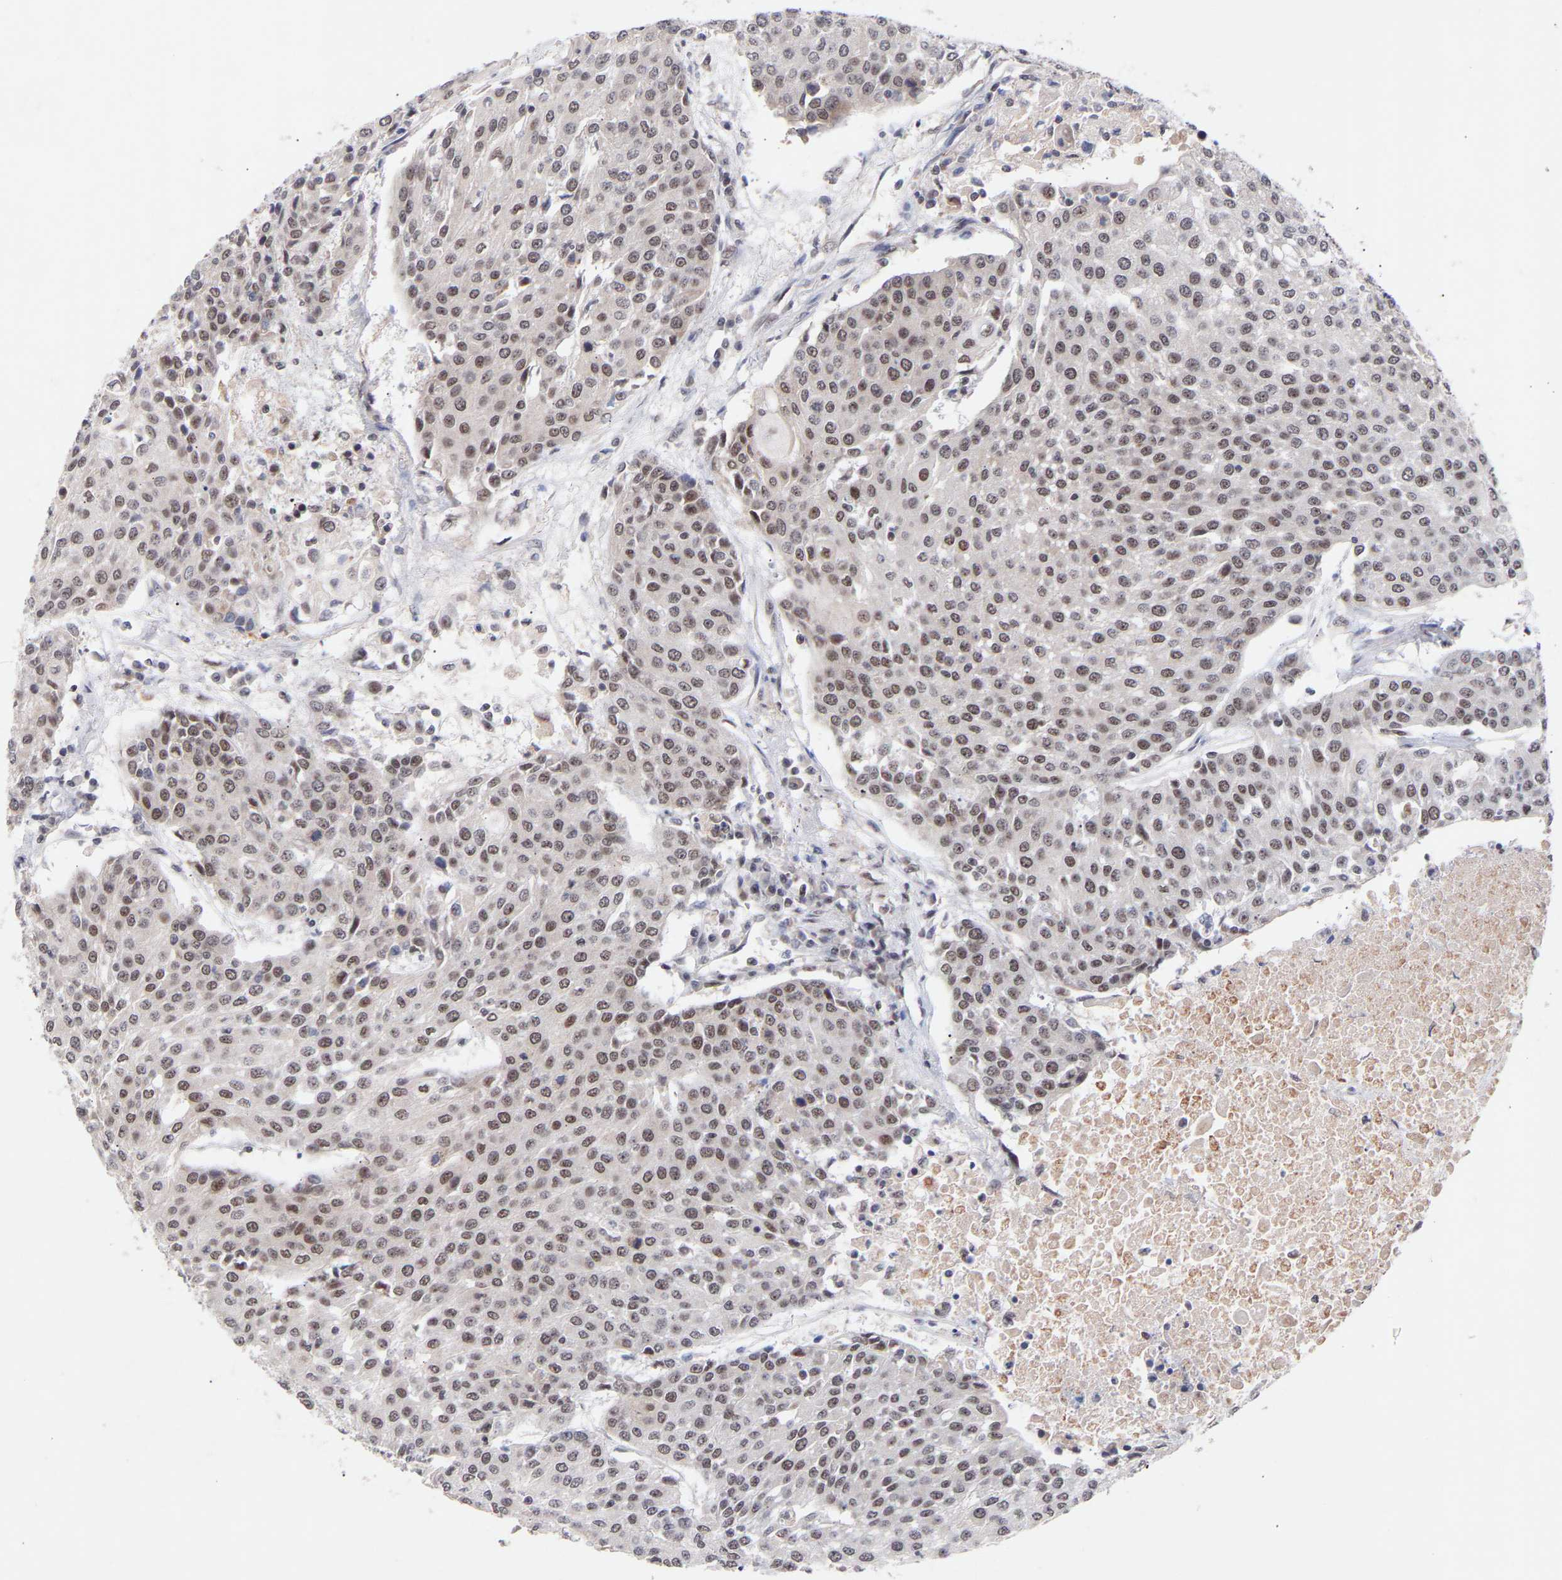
{"staining": {"intensity": "weak", "quantity": "25%-75%", "location": "nuclear"}, "tissue": "urothelial cancer", "cell_type": "Tumor cells", "image_type": "cancer", "snomed": [{"axis": "morphology", "description": "Urothelial carcinoma, High grade"}, {"axis": "topography", "description": "Urinary bladder"}], "caption": "Urothelial cancer stained with a protein marker demonstrates weak staining in tumor cells.", "gene": "RBM15", "patient": {"sex": "female", "age": 85}}